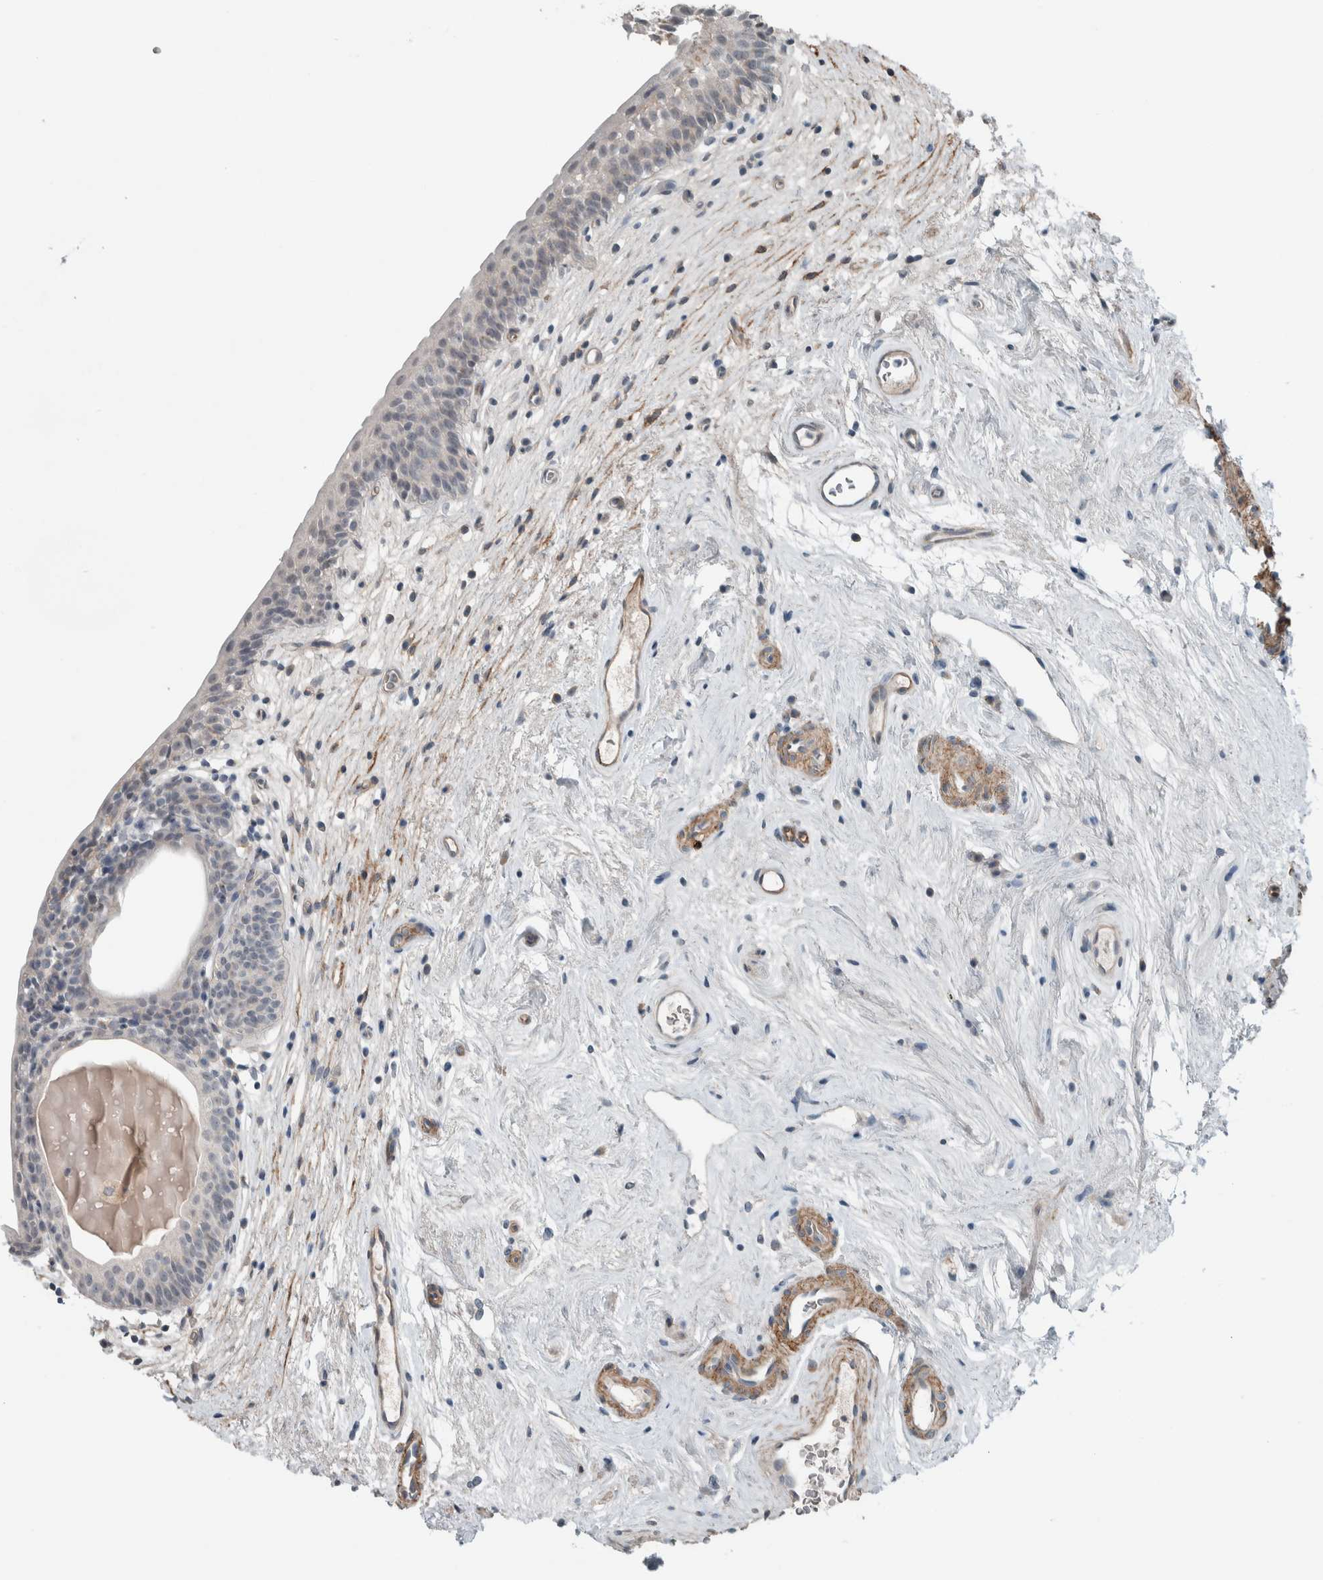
{"staining": {"intensity": "negative", "quantity": "none", "location": "none"}, "tissue": "urinary bladder", "cell_type": "Urothelial cells", "image_type": "normal", "snomed": [{"axis": "morphology", "description": "Normal tissue, NOS"}, {"axis": "topography", "description": "Urinary bladder"}], "caption": "High magnification brightfield microscopy of normal urinary bladder stained with DAB (3,3'-diaminobenzidine) (brown) and counterstained with hematoxylin (blue): urothelial cells show no significant expression.", "gene": "JADE2", "patient": {"sex": "male", "age": 83}}